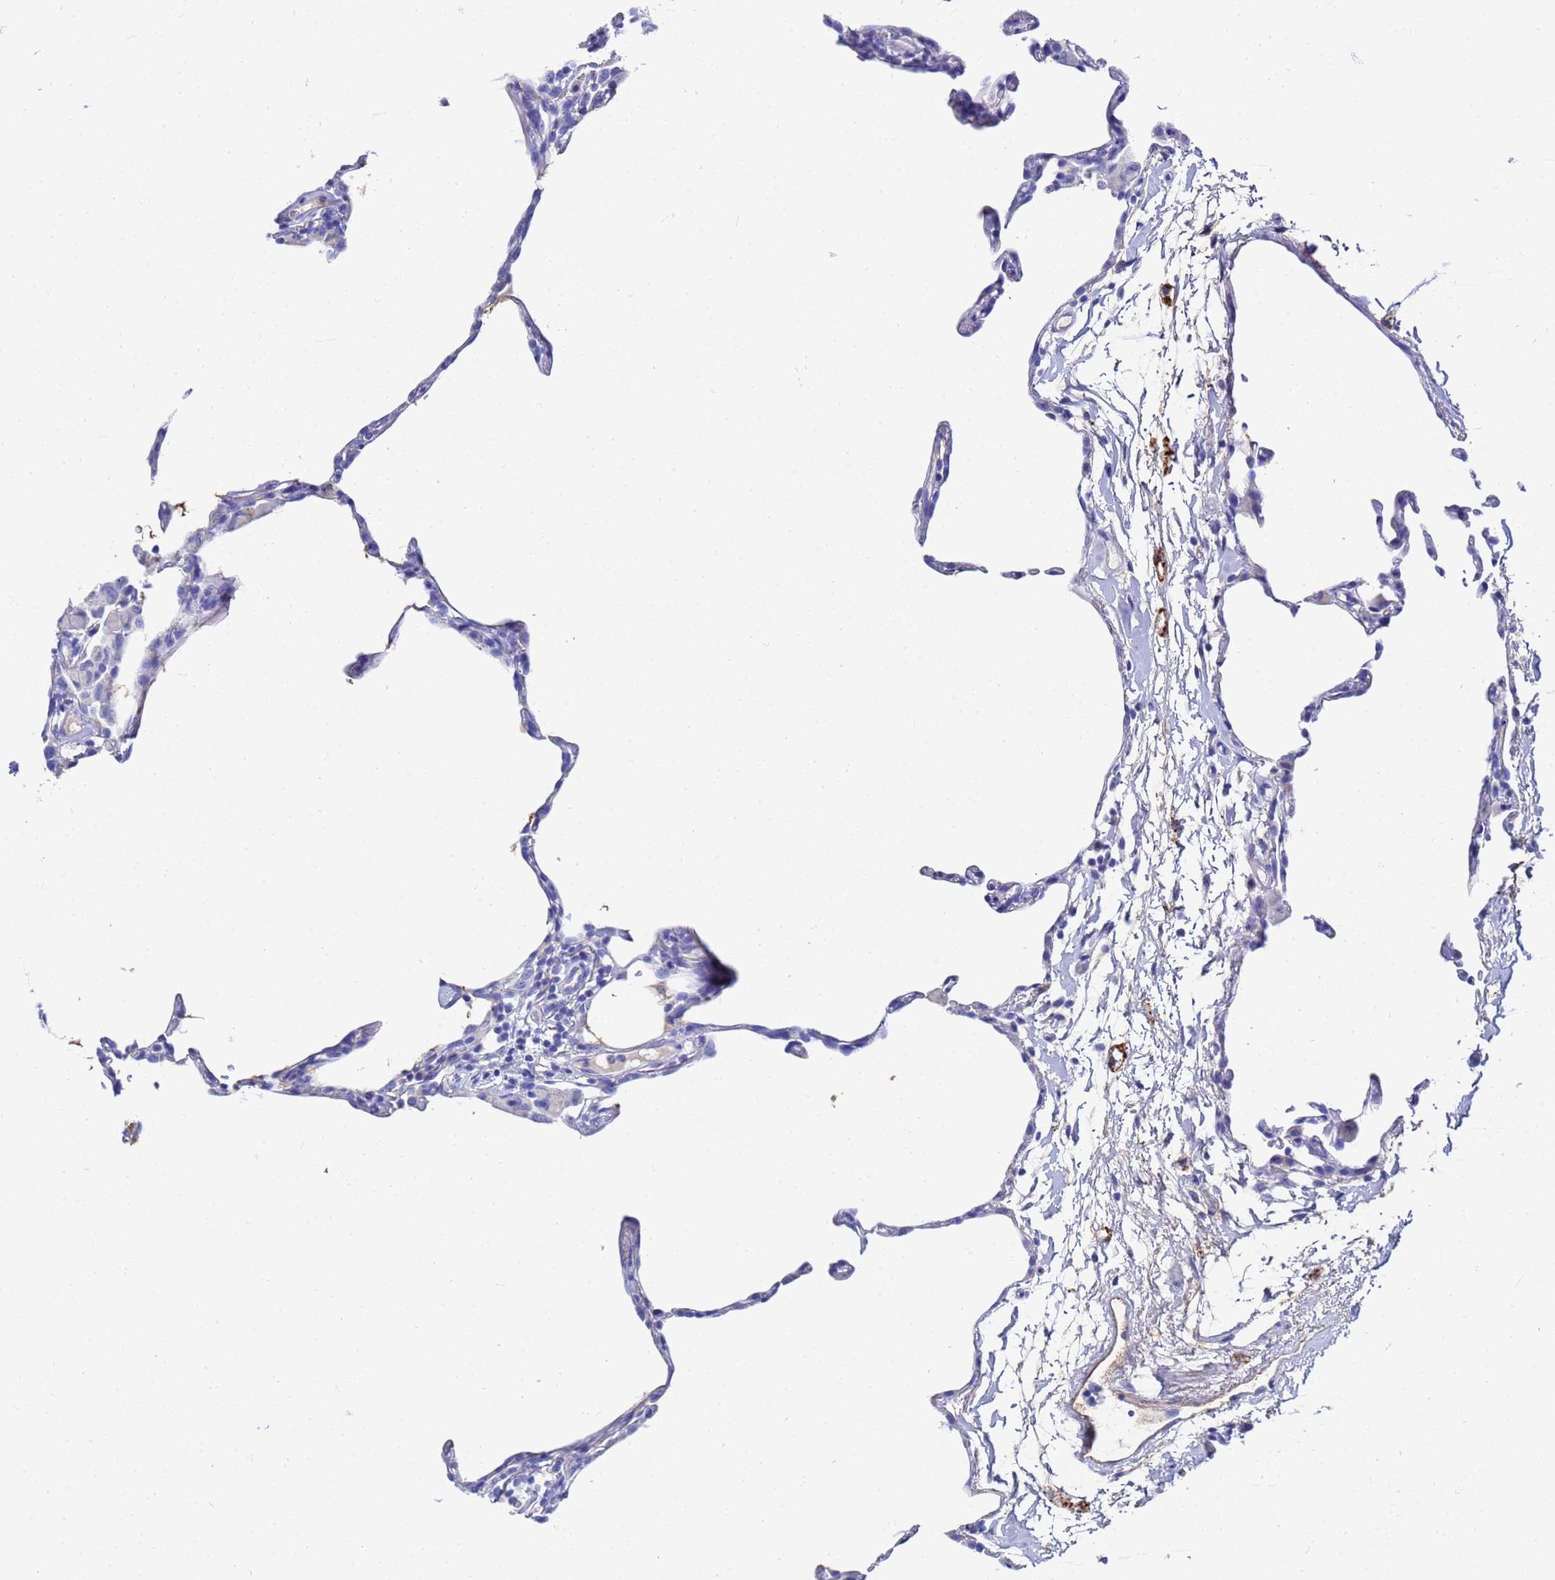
{"staining": {"intensity": "negative", "quantity": "none", "location": "none"}, "tissue": "lung", "cell_type": "Alveolar cells", "image_type": "normal", "snomed": [{"axis": "morphology", "description": "Normal tissue, NOS"}, {"axis": "topography", "description": "Lung"}], "caption": "Protein analysis of unremarkable lung exhibits no significant staining in alveolar cells.", "gene": "AQP12A", "patient": {"sex": "female", "age": 57}}